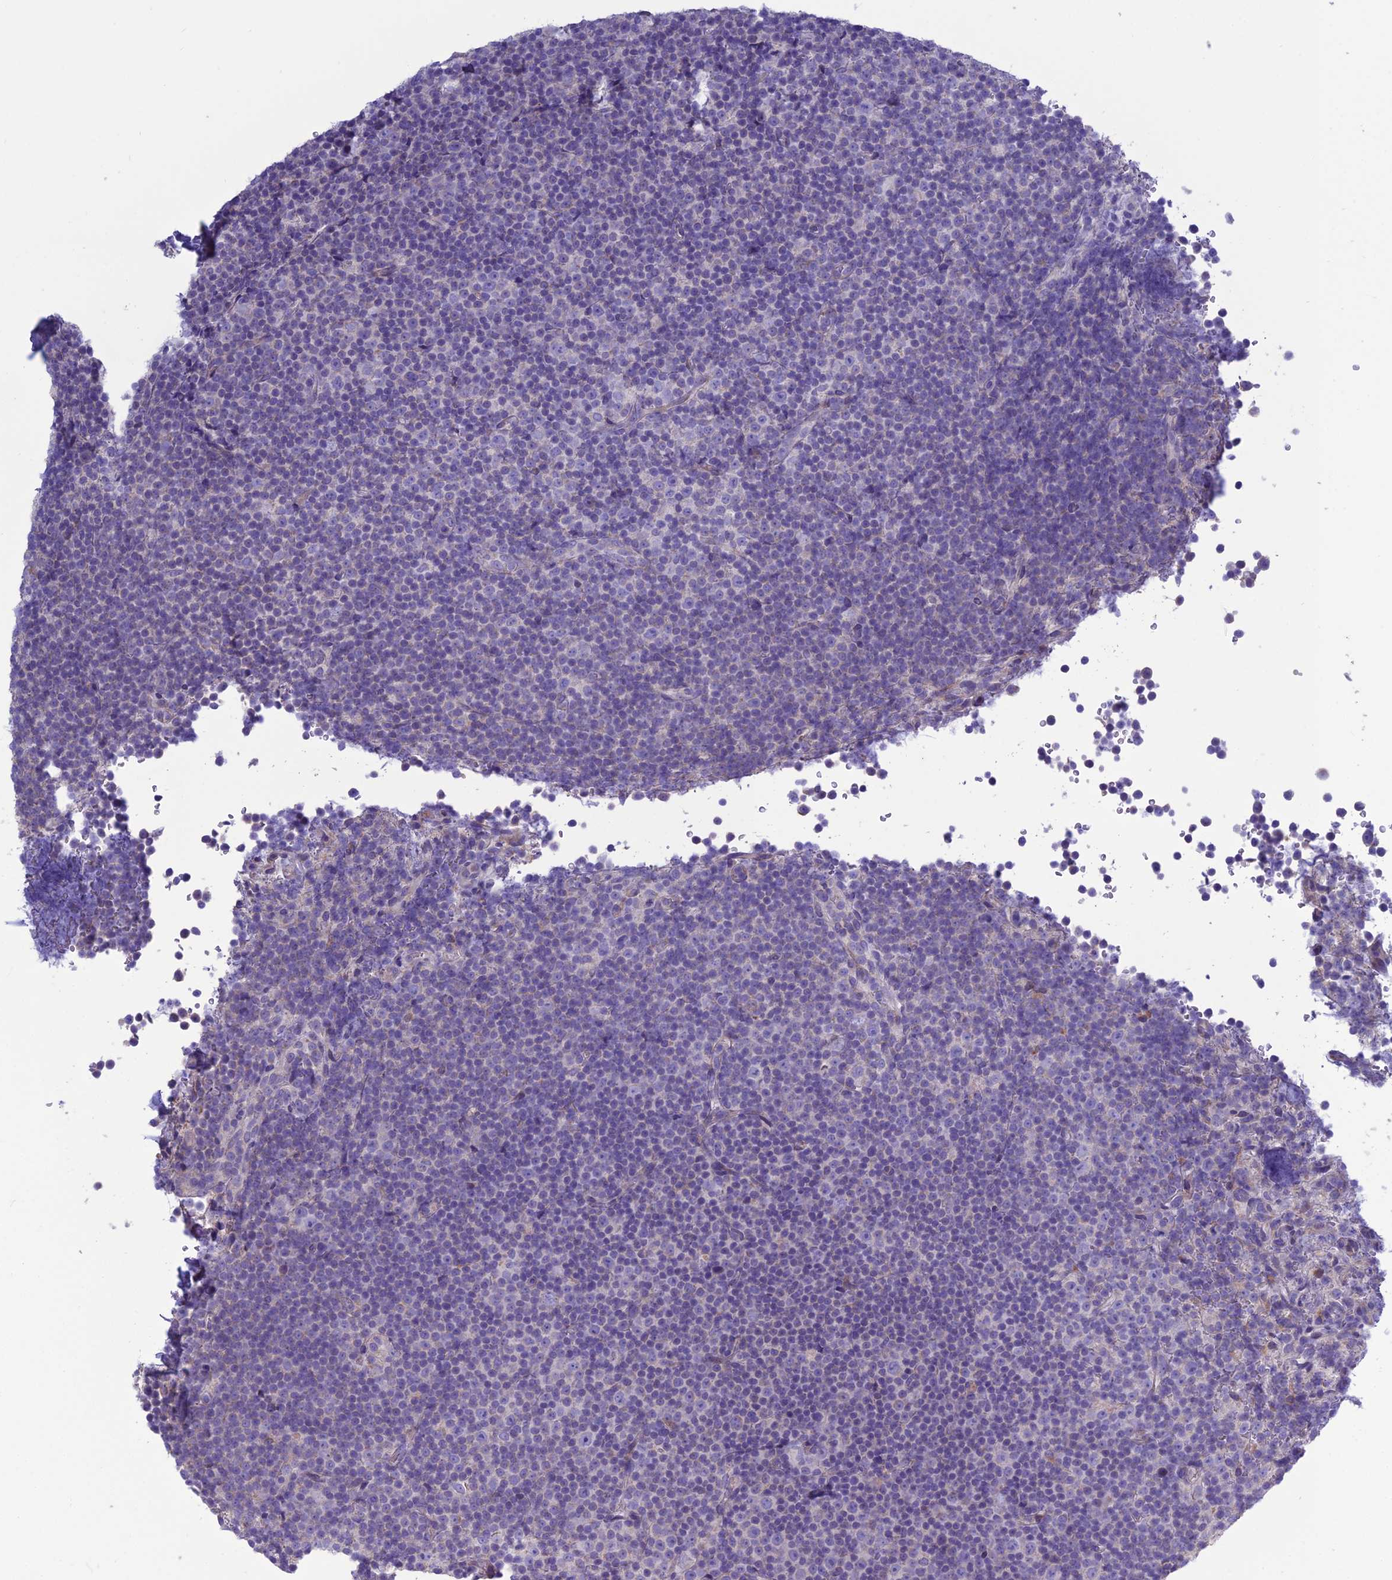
{"staining": {"intensity": "negative", "quantity": "none", "location": "none"}, "tissue": "lymphoma", "cell_type": "Tumor cells", "image_type": "cancer", "snomed": [{"axis": "morphology", "description": "Malignant lymphoma, non-Hodgkin's type, Low grade"}, {"axis": "topography", "description": "Lymph node"}], "caption": "IHC of lymphoma demonstrates no positivity in tumor cells. The staining is performed using DAB brown chromogen with nuclei counter-stained in using hematoxylin.", "gene": "BHMT2", "patient": {"sex": "female", "age": 67}}